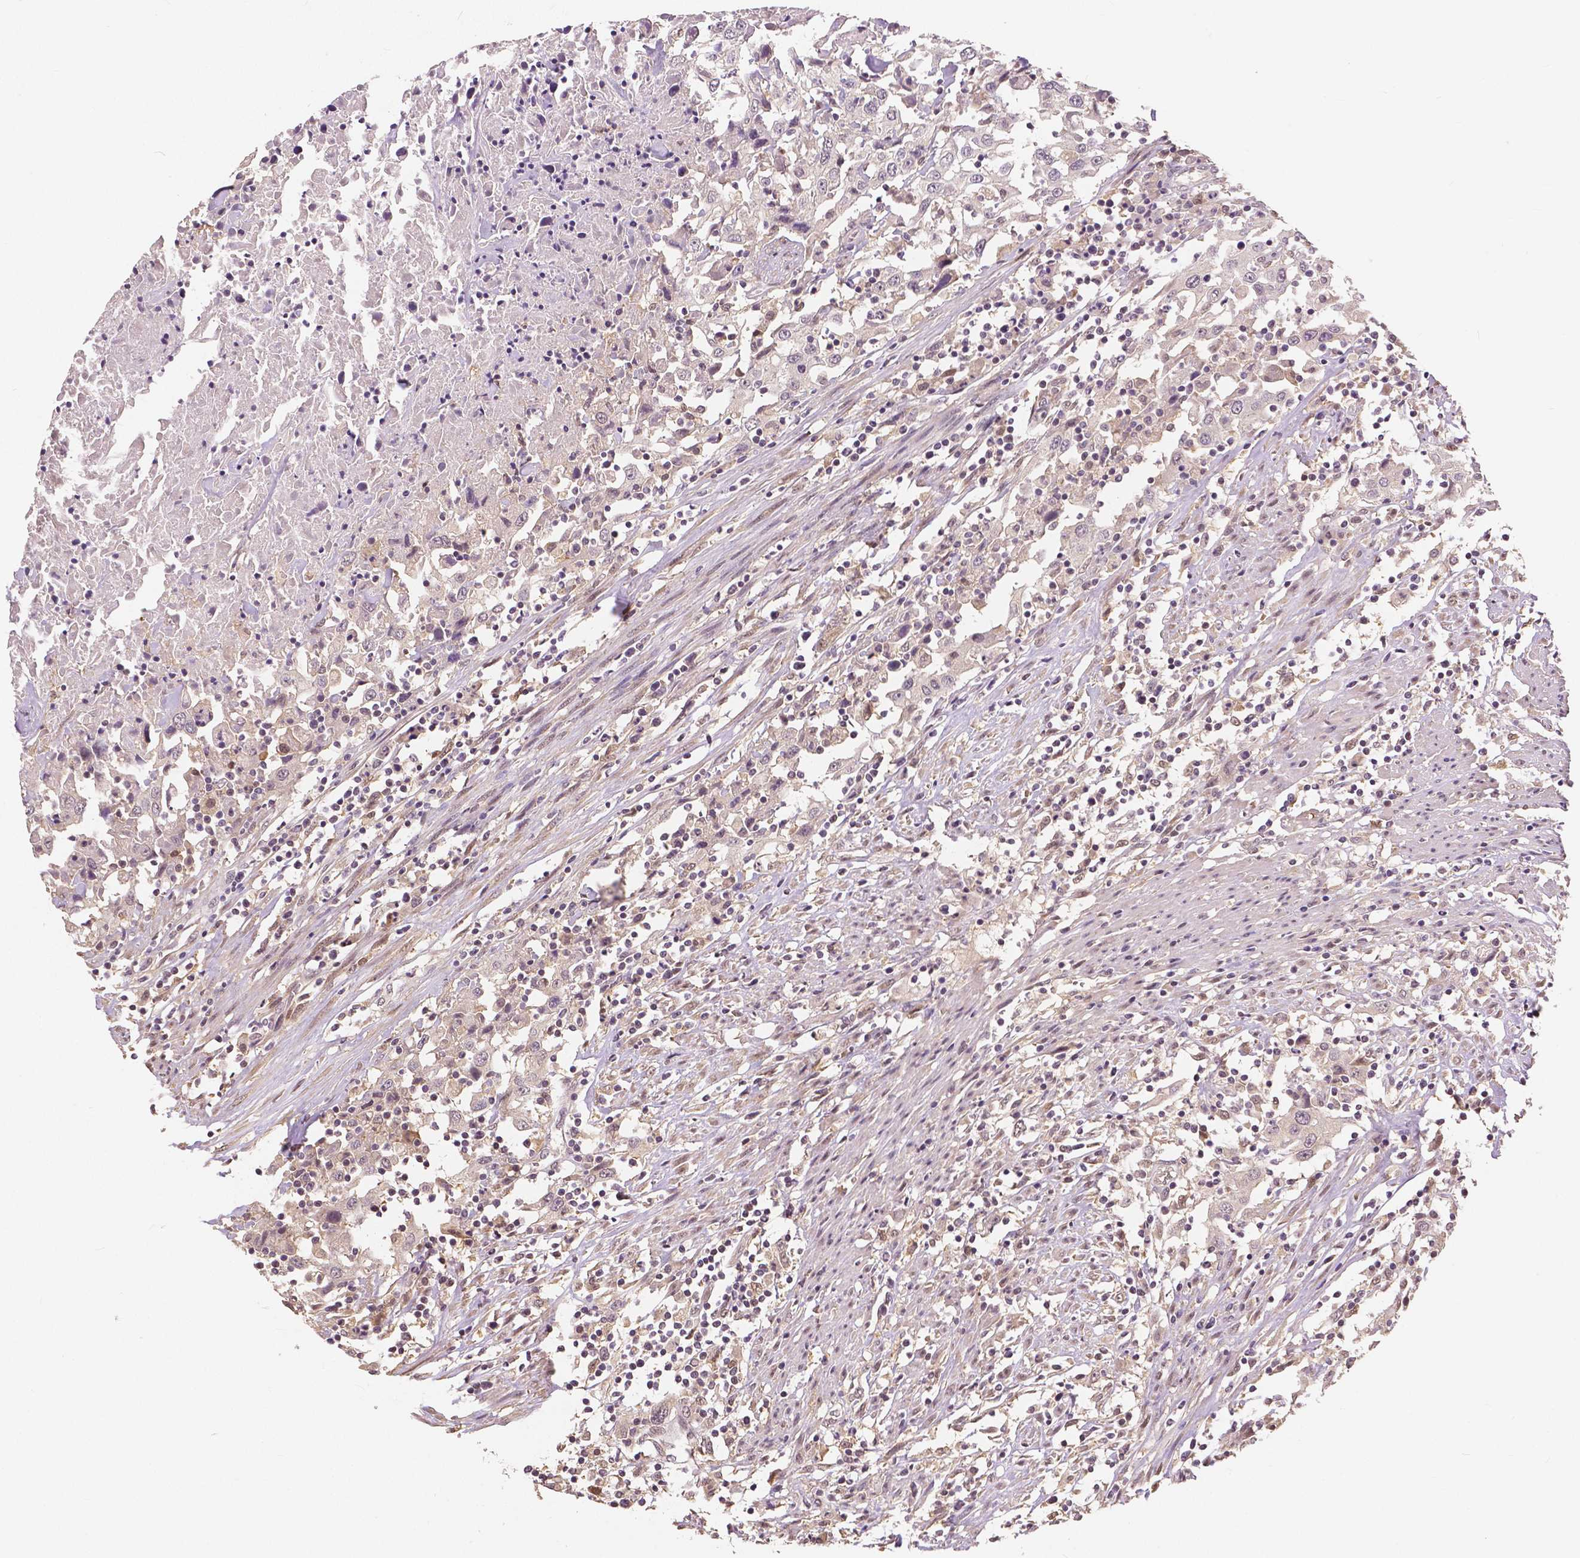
{"staining": {"intensity": "negative", "quantity": "none", "location": "none"}, "tissue": "urothelial cancer", "cell_type": "Tumor cells", "image_type": "cancer", "snomed": [{"axis": "morphology", "description": "Urothelial carcinoma, High grade"}, {"axis": "topography", "description": "Urinary bladder"}], "caption": "Urothelial cancer was stained to show a protein in brown. There is no significant staining in tumor cells.", "gene": "MAP1LC3B", "patient": {"sex": "male", "age": 61}}